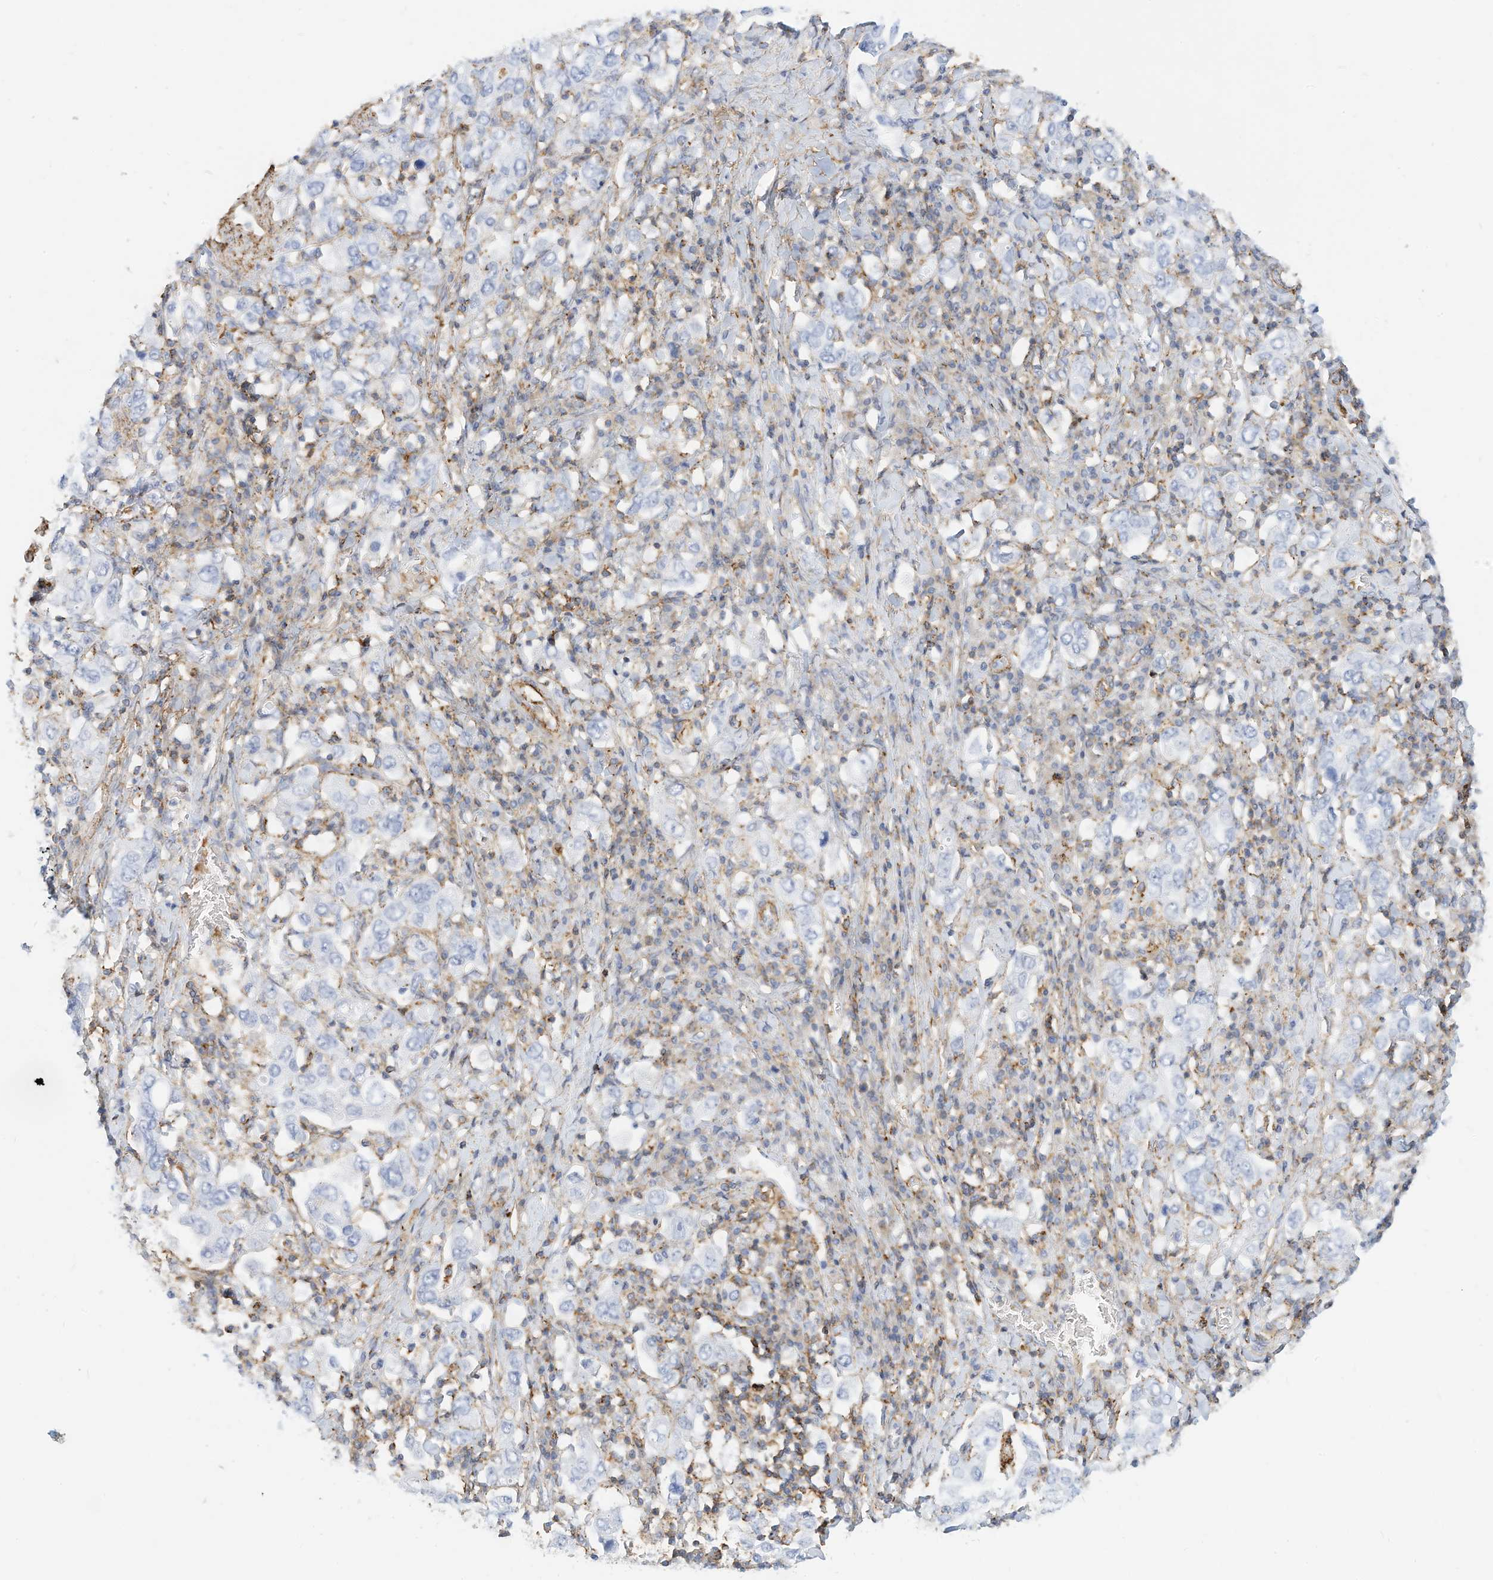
{"staining": {"intensity": "negative", "quantity": "none", "location": "none"}, "tissue": "stomach cancer", "cell_type": "Tumor cells", "image_type": "cancer", "snomed": [{"axis": "morphology", "description": "Adenocarcinoma, NOS"}, {"axis": "topography", "description": "Stomach, upper"}], "caption": "The micrograph displays no significant staining in tumor cells of stomach adenocarcinoma.", "gene": "TXNDC9", "patient": {"sex": "male", "age": 62}}